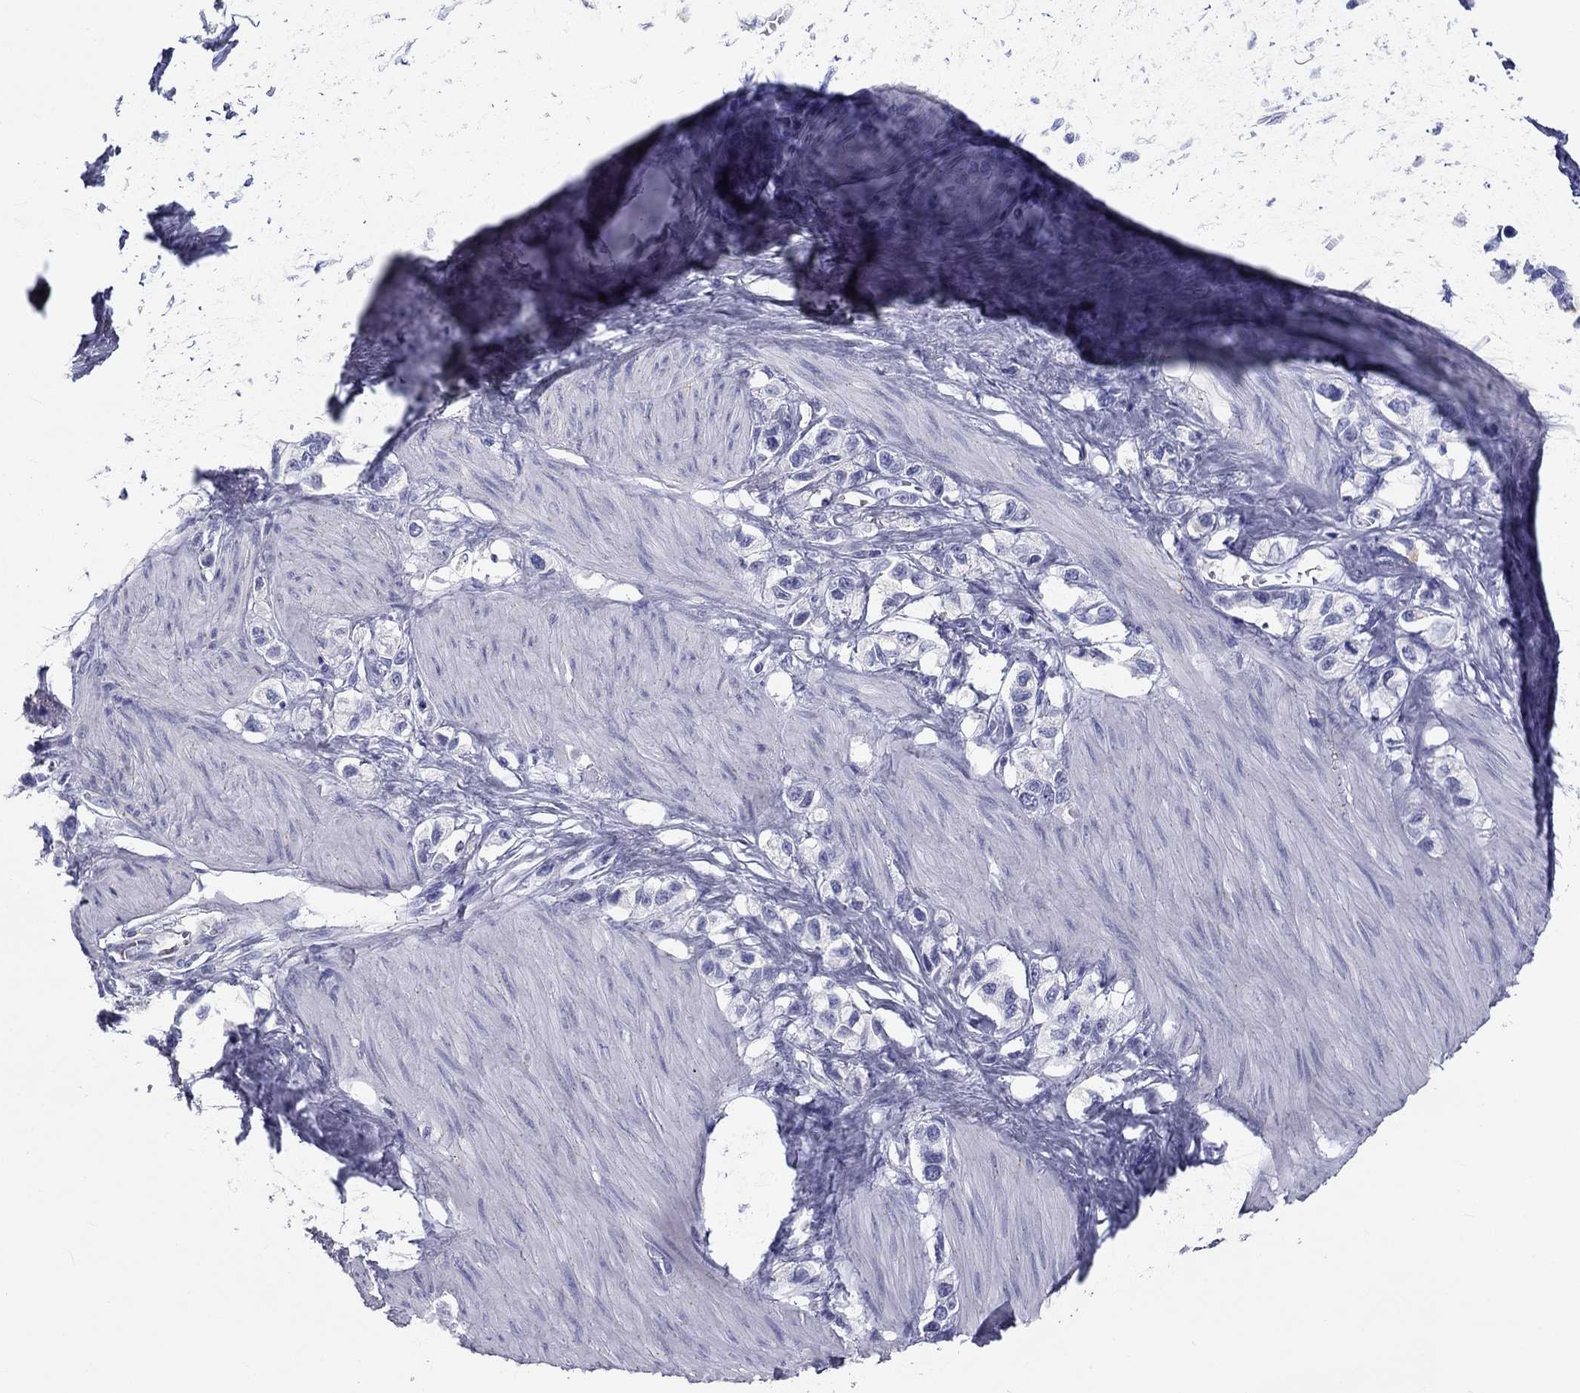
{"staining": {"intensity": "negative", "quantity": "none", "location": "none"}, "tissue": "stomach cancer", "cell_type": "Tumor cells", "image_type": "cancer", "snomed": [{"axis": "morphology", "description": "Normal tissue, NOS"}, {"axis": "morphology", "description": "Adenocarcinoma, NOS"}, {"axis": "morphology", "description": "Adenocarcinoma, High grade"}, {"axis": "topography", "description": "Stomach, upper"}, {"axis": "topography", "description": "Stomach"}], "caption": "Human stomach cancer stained for a protein using IHC displays no positivity in tumor cells.", "gene": "DNALI1", "patient": {"sex": "female", "age": 65}}